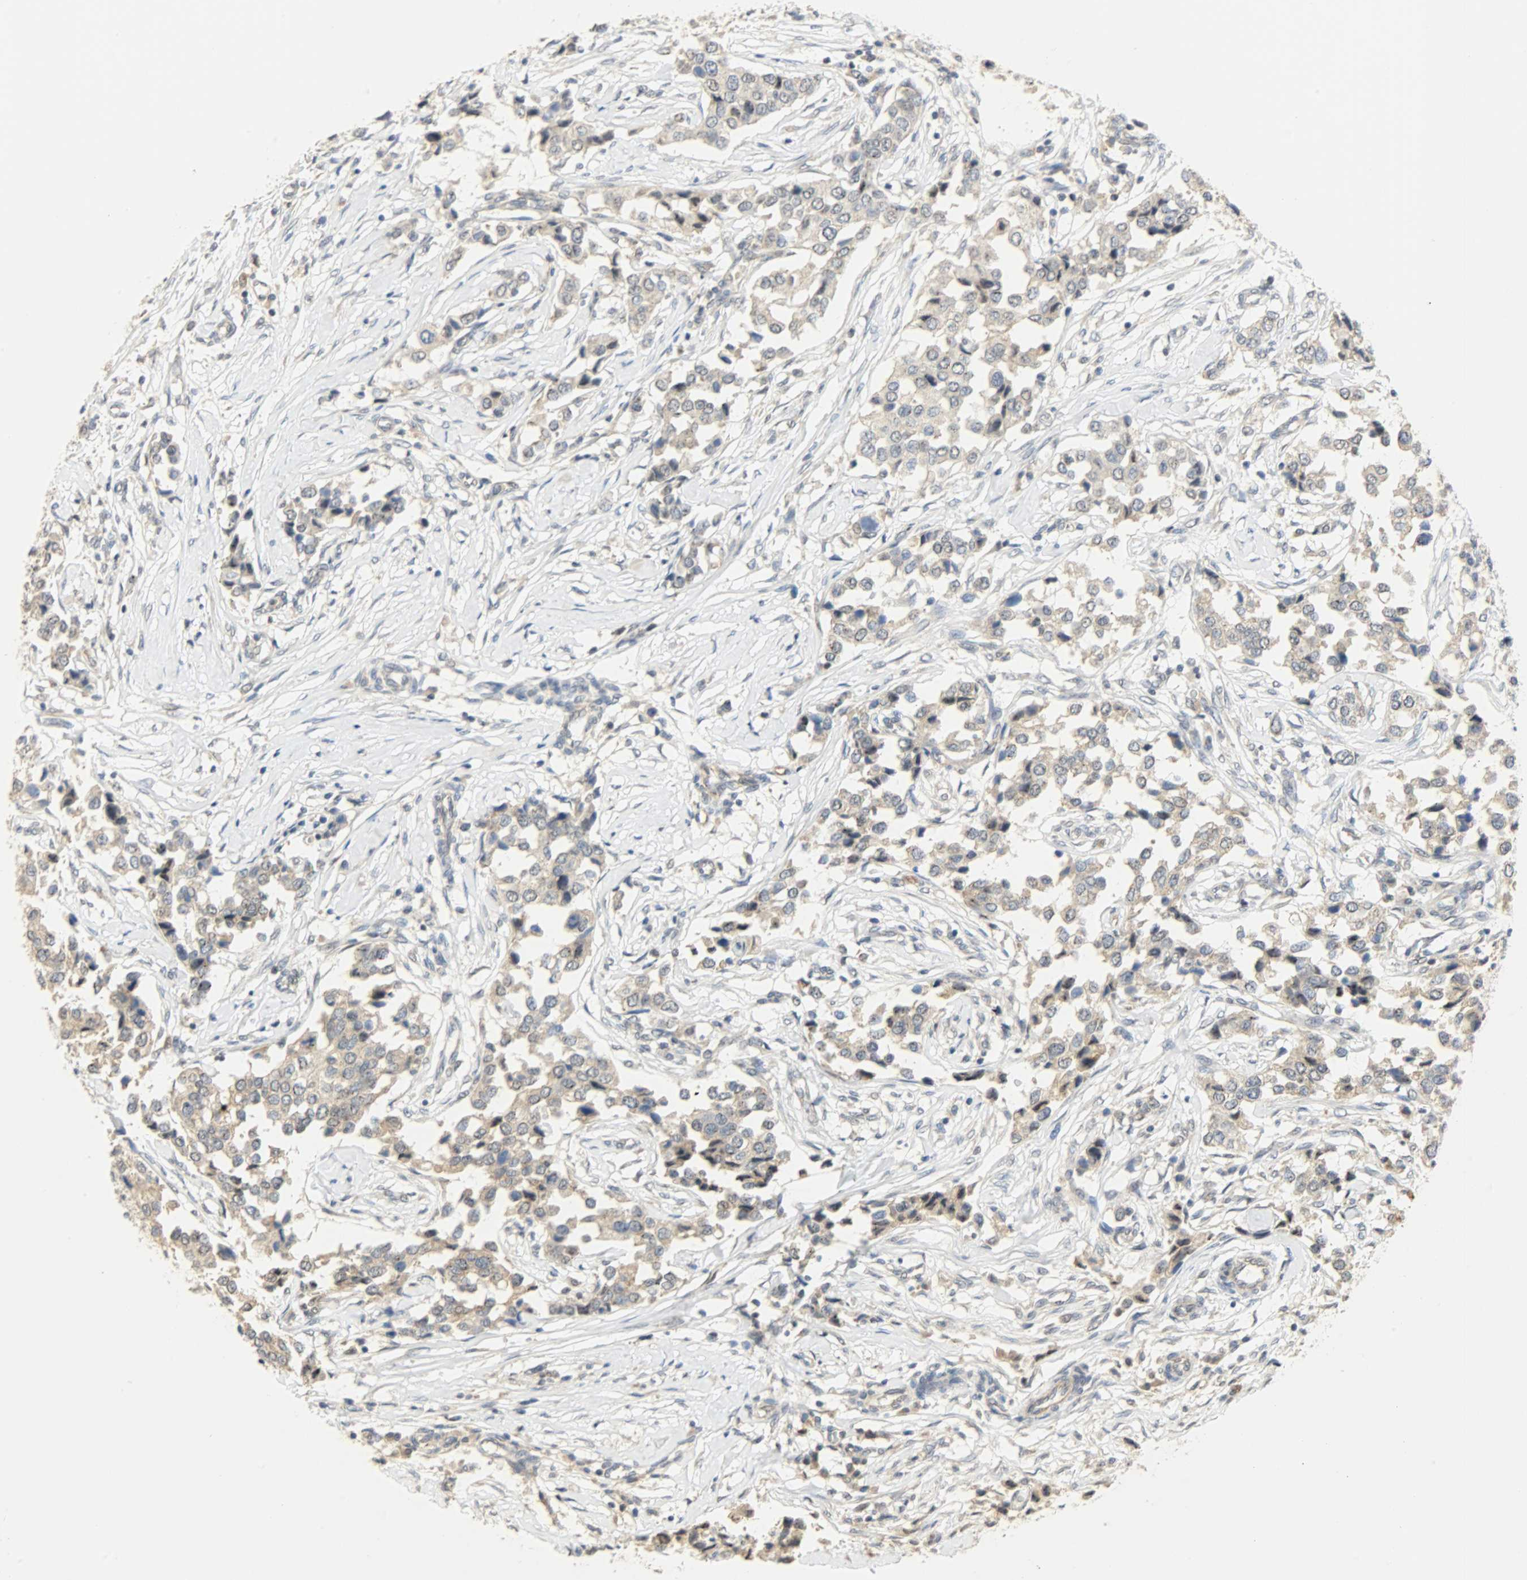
{"staining": {"intensity": "weak", "quantity": ">75%", "location": "cytoplasmic/membranous"}, "tissue": "breast cancer", "cell_type": "Tumor cells", "image_type": "cancer", "snomed": [{"axis": "morphology", "description": "Duct carcinoma"}, {"axis": "topography", "description": "Breast"}], "caption": "Immunohistochemistry (IHC) photomicrograph of breast cancer (invasive ductal carcinoma) stained for a protein (brown), which demonstrates low levels of weak cytoplasmic/membranous positivity in about >75% of tumor cells.", "gene": "GIT2", "patient": {"sex": "female", "age": 80}}